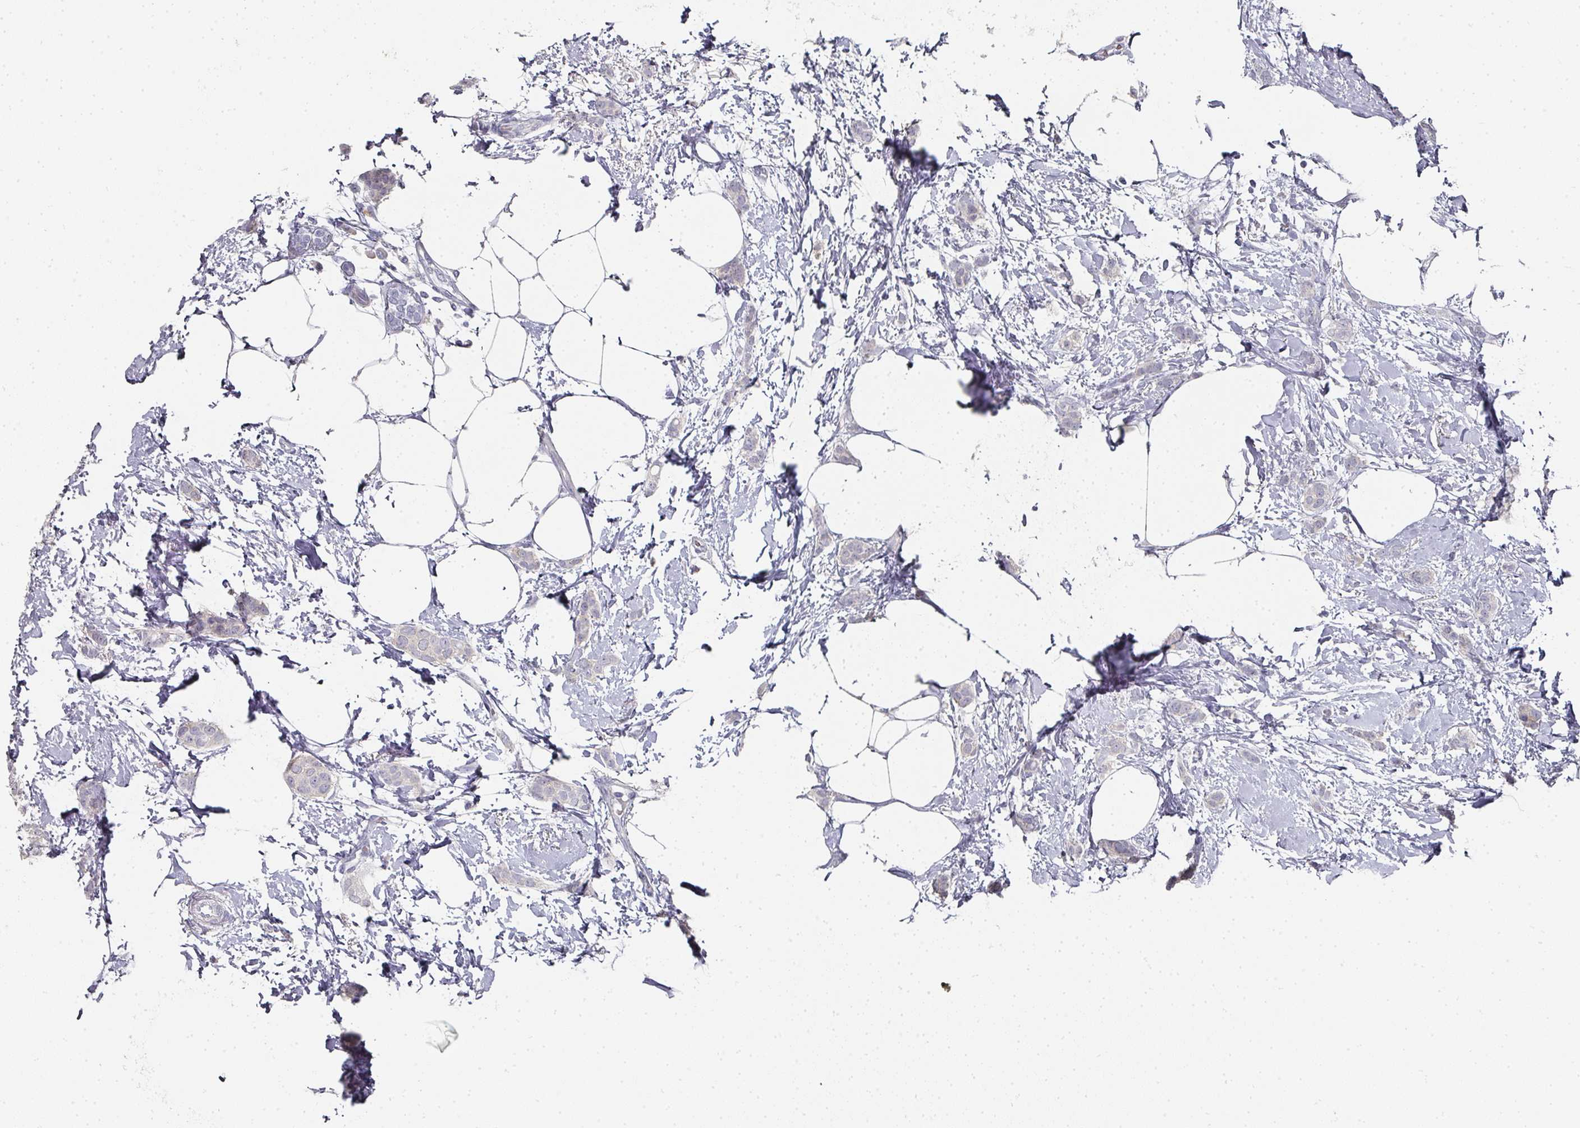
{"staining": {"intensity": "negative", "quantity": "none", "location": "none"}, "tissue": "breast cancer", "cell_type": "Tumor cells", "image_type": "cancer", "snomed": [{"axis": "morphology", "description": "Duct carcinoma"}, {"axis": "topography", "description": "Breast"}], "caption": "Tumor cells are negative for protein expression in human breast cancer. (Brightfield microscopy of DAB immunohistochemistry (IHC) at high magnification).", "gene": "CAMP", "patient": {"sex": "female", "age": 72}}